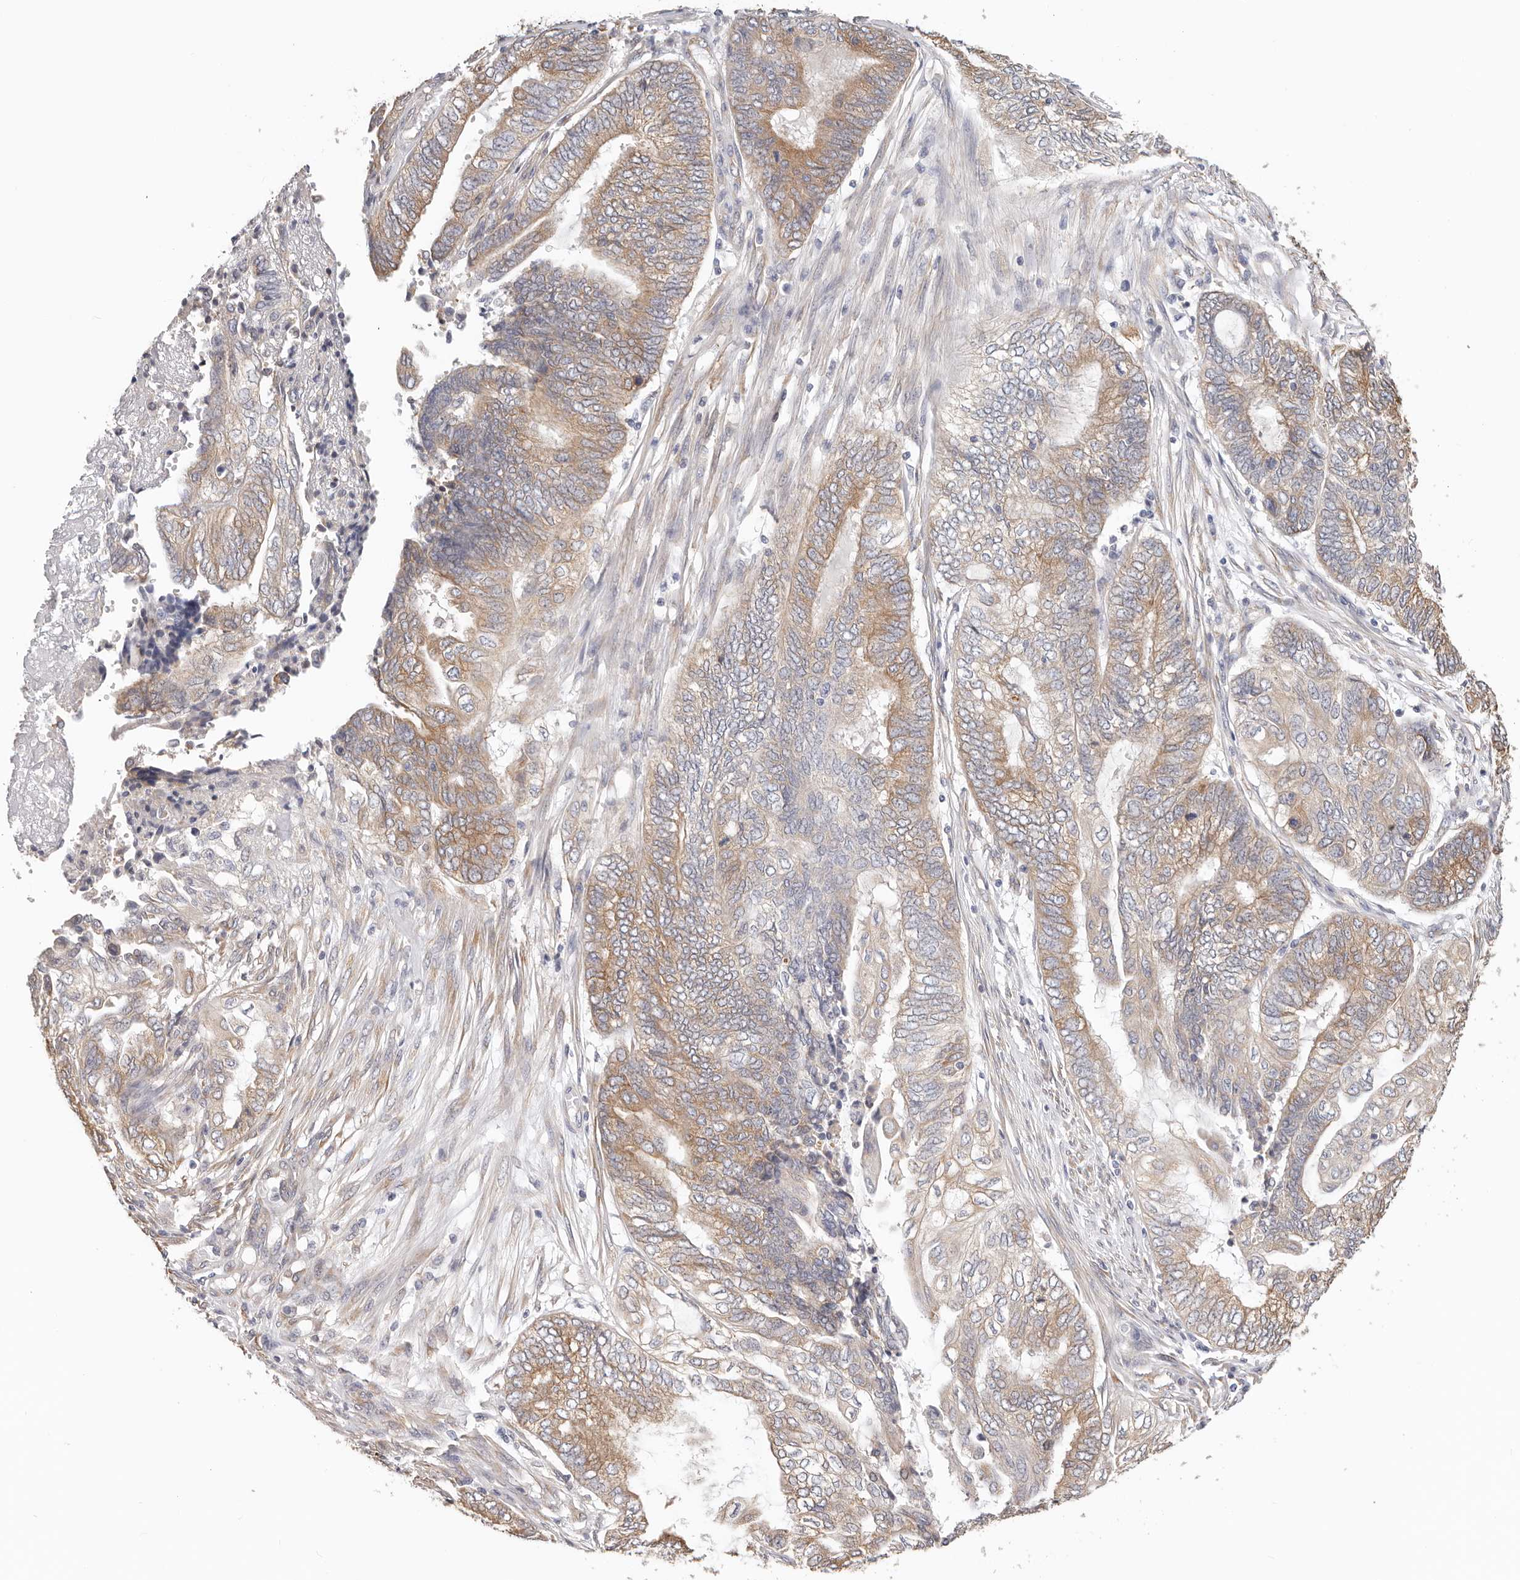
{"staining": {"intensity": "moderate", "quantity": ">75%", "location": "cytoplasmic/membranous"}, "tissue": "endometrial cancer", "cell_type": "Tumor cells", "image_type": "cancer", "snomed": [{"axis": "morphology", "description": "Adenocarcinoma, NOS"}, {"axis": "topography", "description": "Uterus"}, {"axis": "topography", "description": "Endometrium"}], "caption": "Adenocarcinoma (endometrial) tissue demonstrates moderate cytoplasmic/membranous expression in about >75% of tumor cells, visualized by immunohistochemistry.", "gene": "AFDN", "patient": {"sex": "female", "age": 70}}